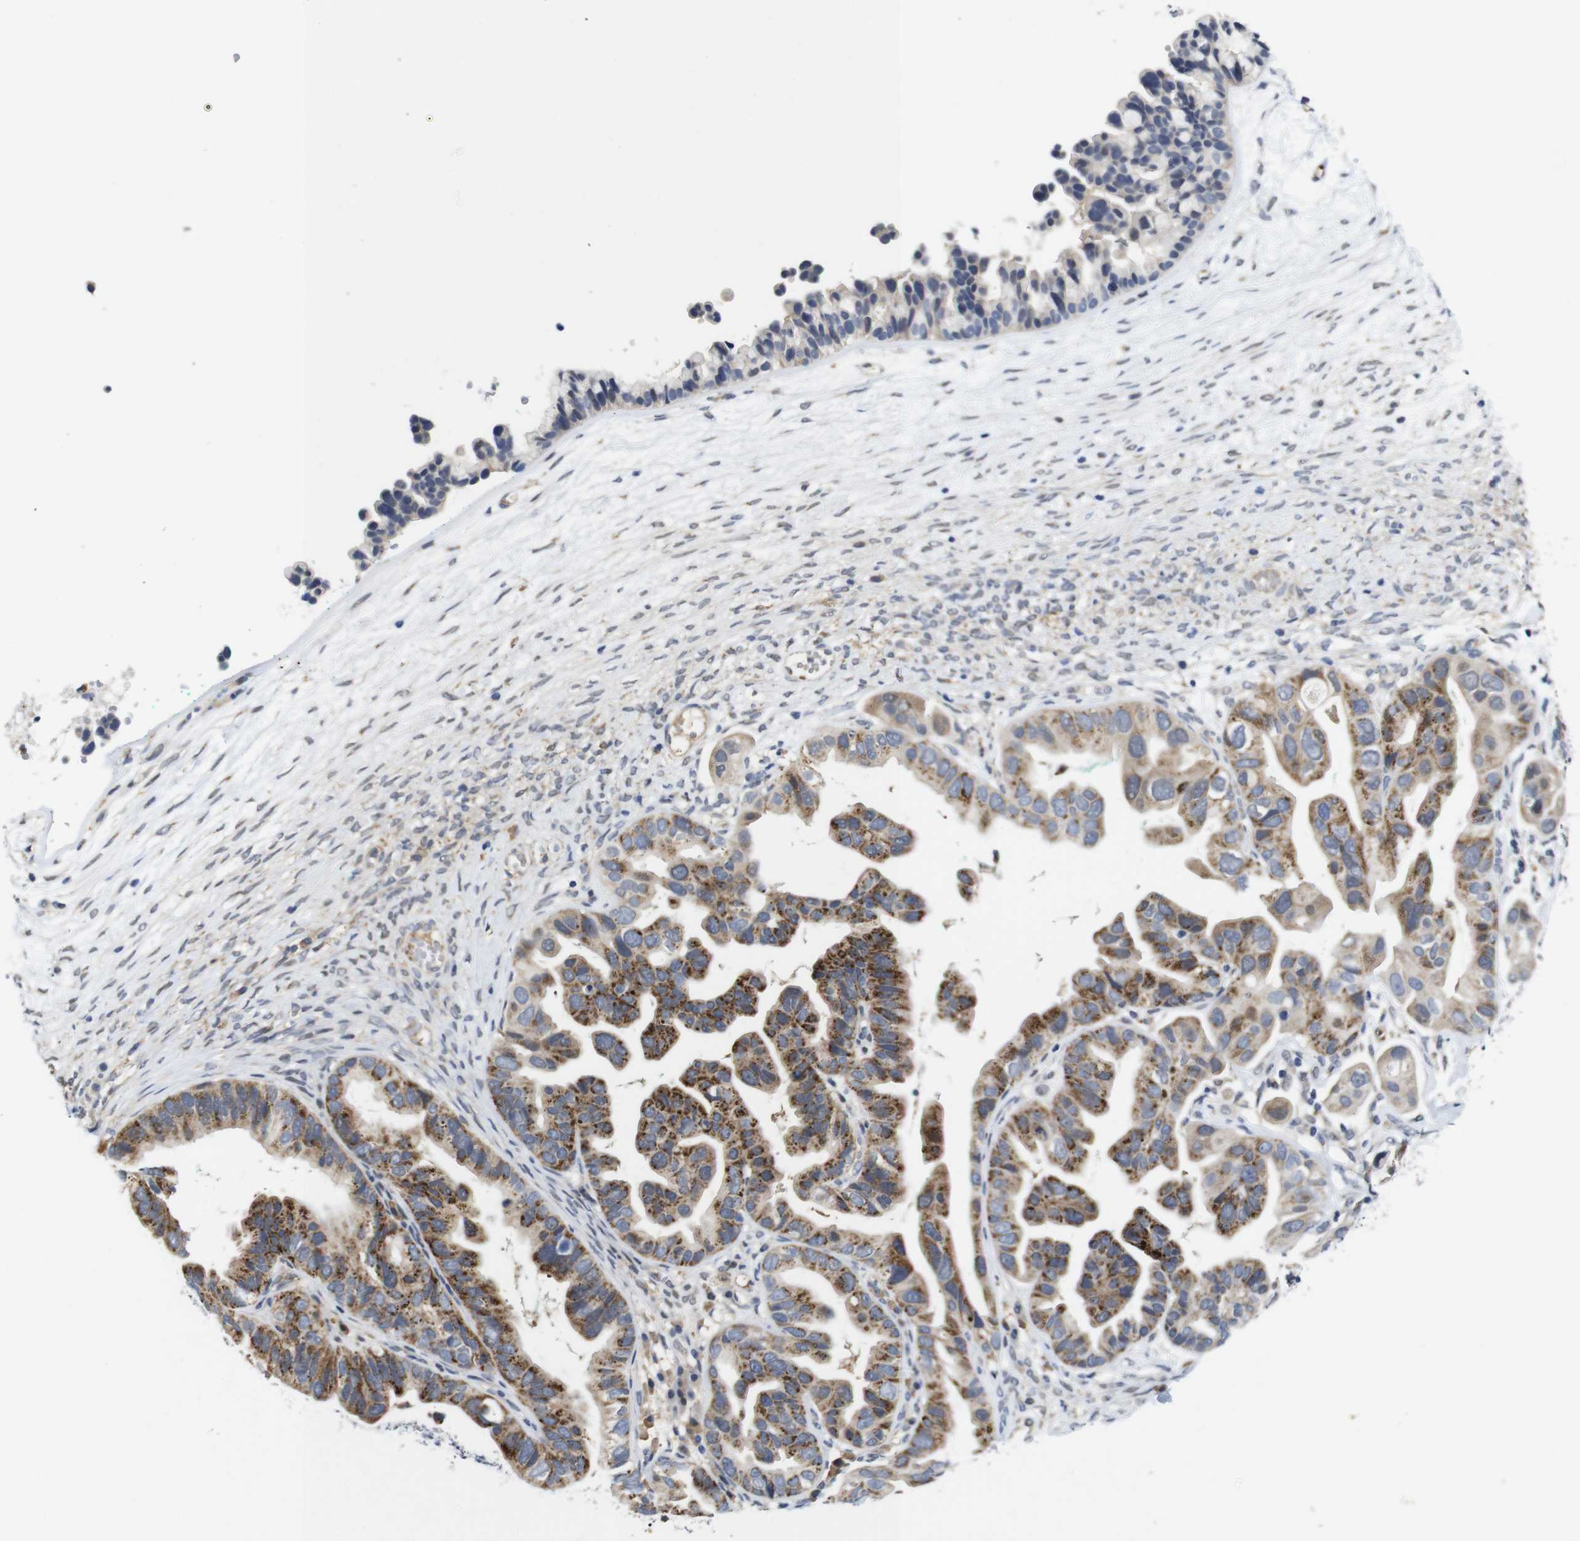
{"staining": {"intensity": "strong", "quantity": "25%-75%", "location": "cytoplasmic/membranous"}, "tissue": "ovarian cancer", "cell_type": "Tumor cells", "image_type": "cancer", "snomed": [{"axis": "morphology", "description": "Cystadenocarcinoma, serous, NOS"}, {"axis": "topography", "description": "Ovary"}], "caption": "There is high levels of strong cytoplasmic/membranous positivity in tumor cells of ovarian serous cystadenocarcinoma, as demonstrated by immunohistochemical staining (brown color).", "gene": "FURIN", "patient": {"sex": "female", "age": 56}}